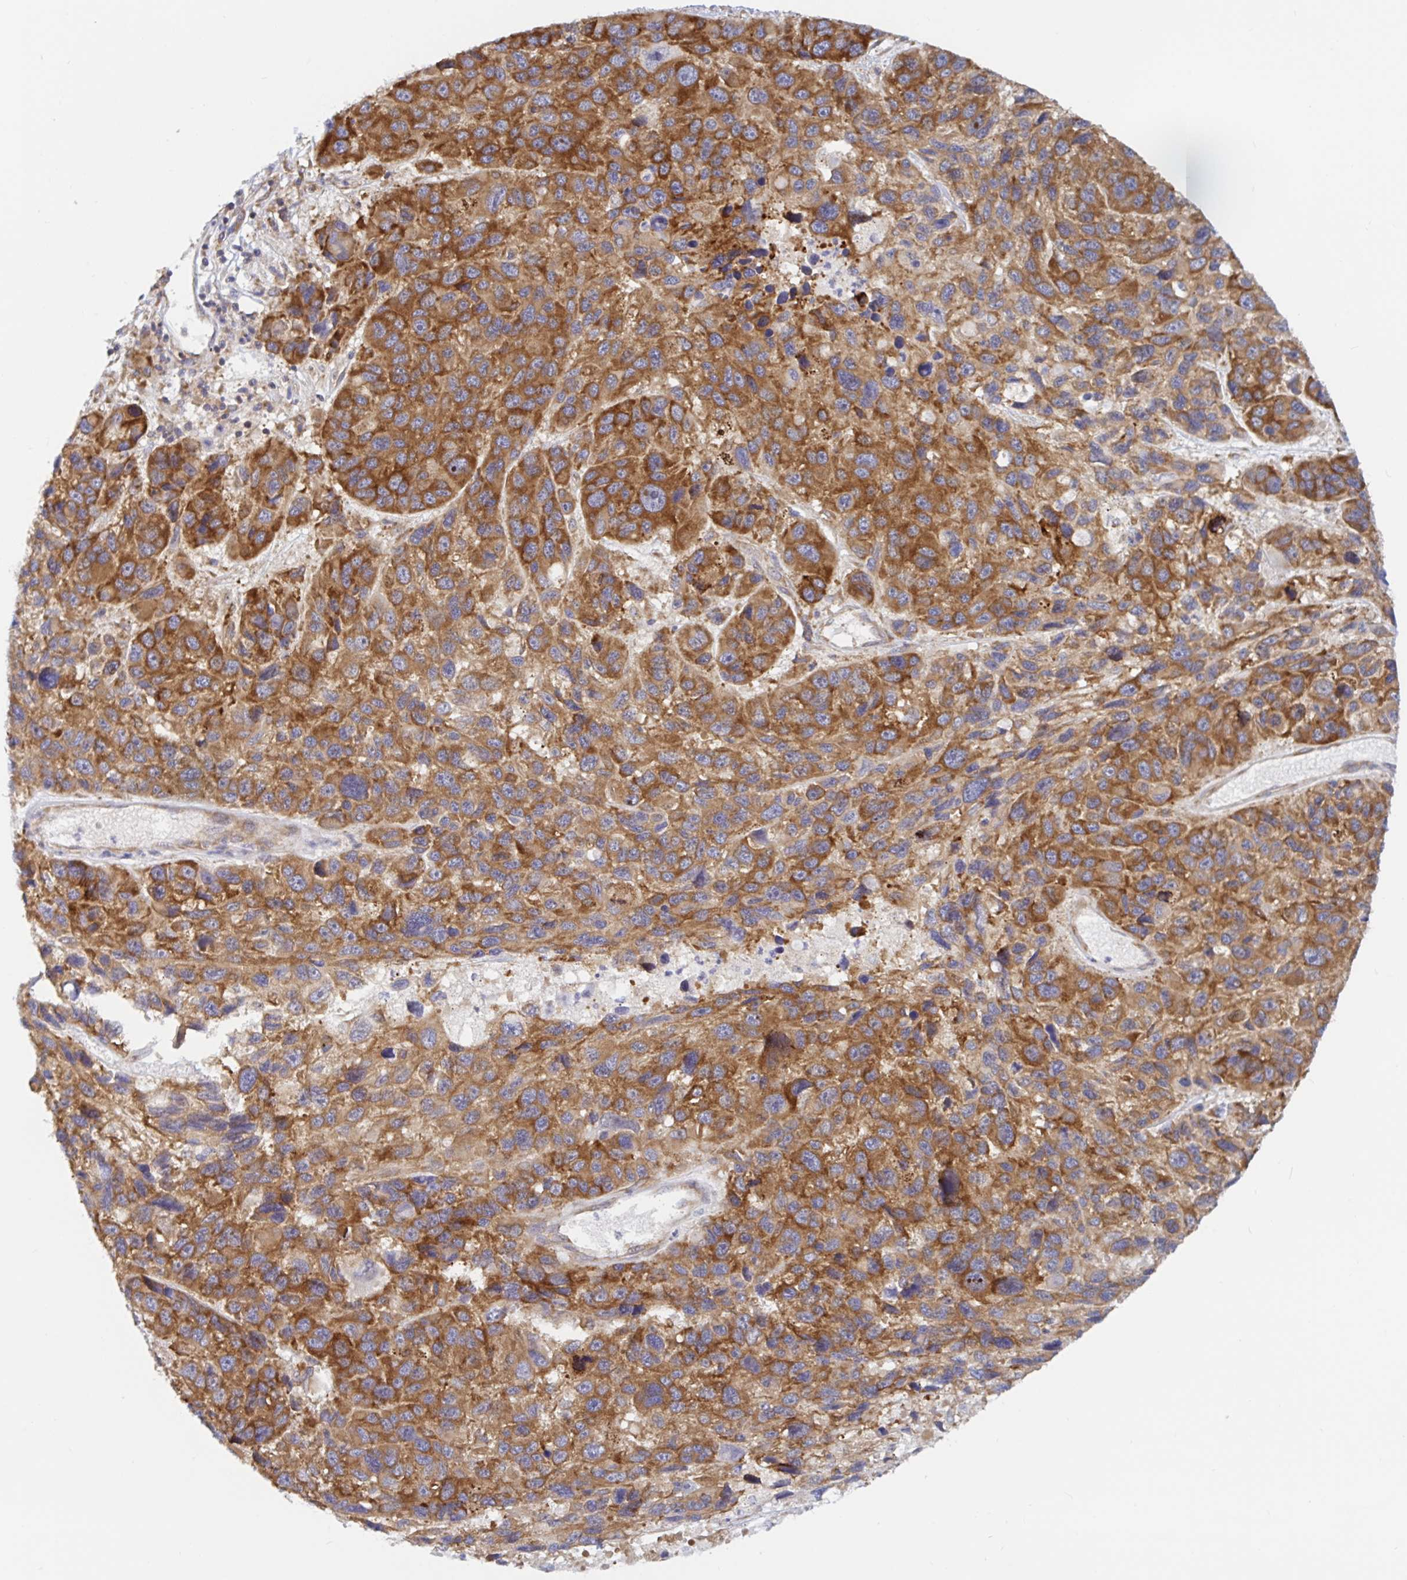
{"staining": {"intensity": "strong", "quantity": ">75%", "location": "cytoplasmic/membranous"}, "tissue": "melanoma", "cell_type": "Tumor cells", "image_type": "cancer", "snomed": [{"axis": "morphology", "description": "Malignant melanoma, NOS"}, {"axis": "topography", "description": "Skin"}], "caption": "Protein expression analysis of human melanoma reveals strong cytoplasmic/membranous expression in approximately >75% of tumor cells.", "gene": "LARP1", "patient": {"sex": "male", "age": 53}}